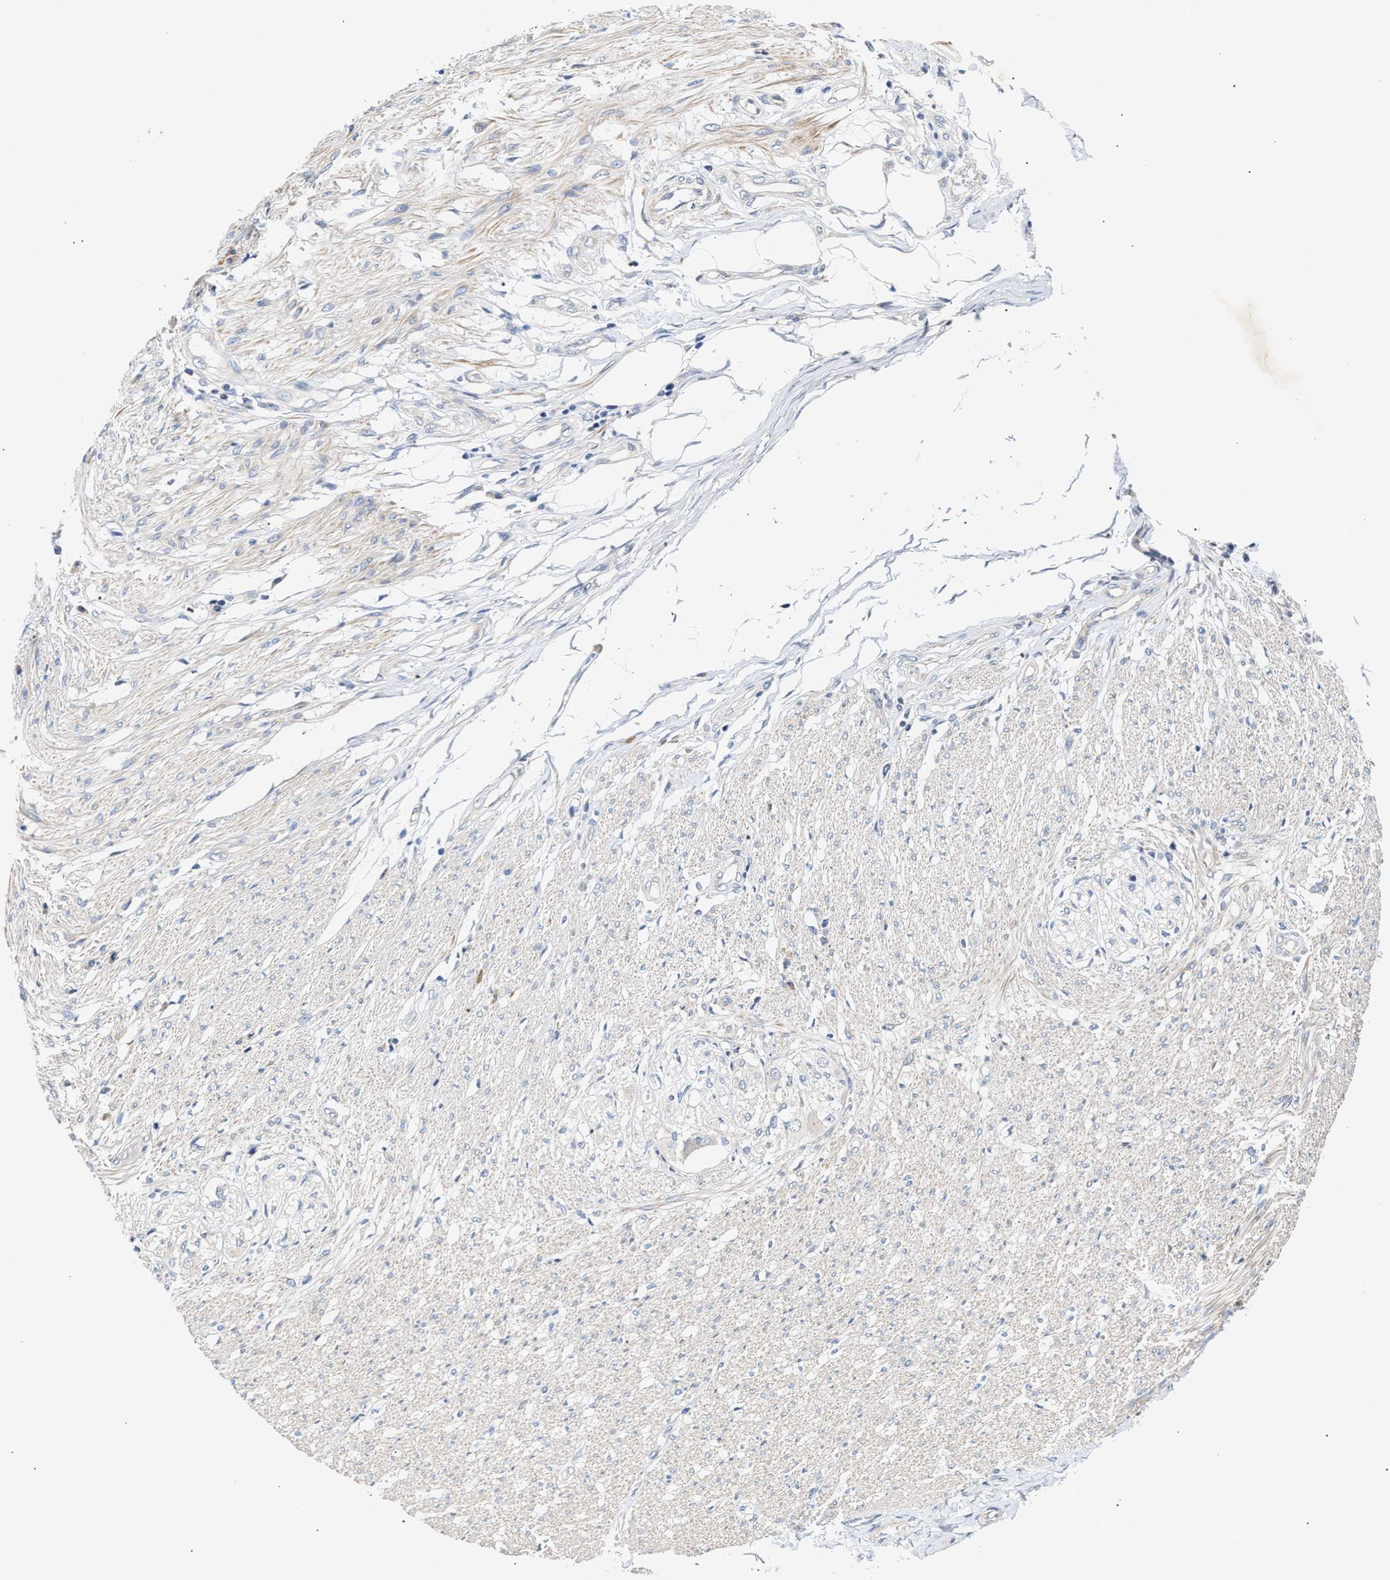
{"staining": {"intensity": "weak", "quantity": "<25%", "location": "cytoplasmic/membranous"}, "tissue": "smooth muscle", "cell_type": "Smooth muscle cells", "image_type": "normal", "snomed": [{"axis": "morphology", "description": "Normal tissue, NOS"}, {"axis": "morphology", "description": "Adenocarcinoma, NOS"}, {"axis": "topography", "description": "Colon"}, {"axis": "topography", "description": "Peripheral nerve tissue"}], "caption": "Immunohistochemistry of normal smooth muscle demonstrates no expression in smooth muscle cells.", "gene": "CCDC146", "patient": {"sex": "male", "age": 14}}